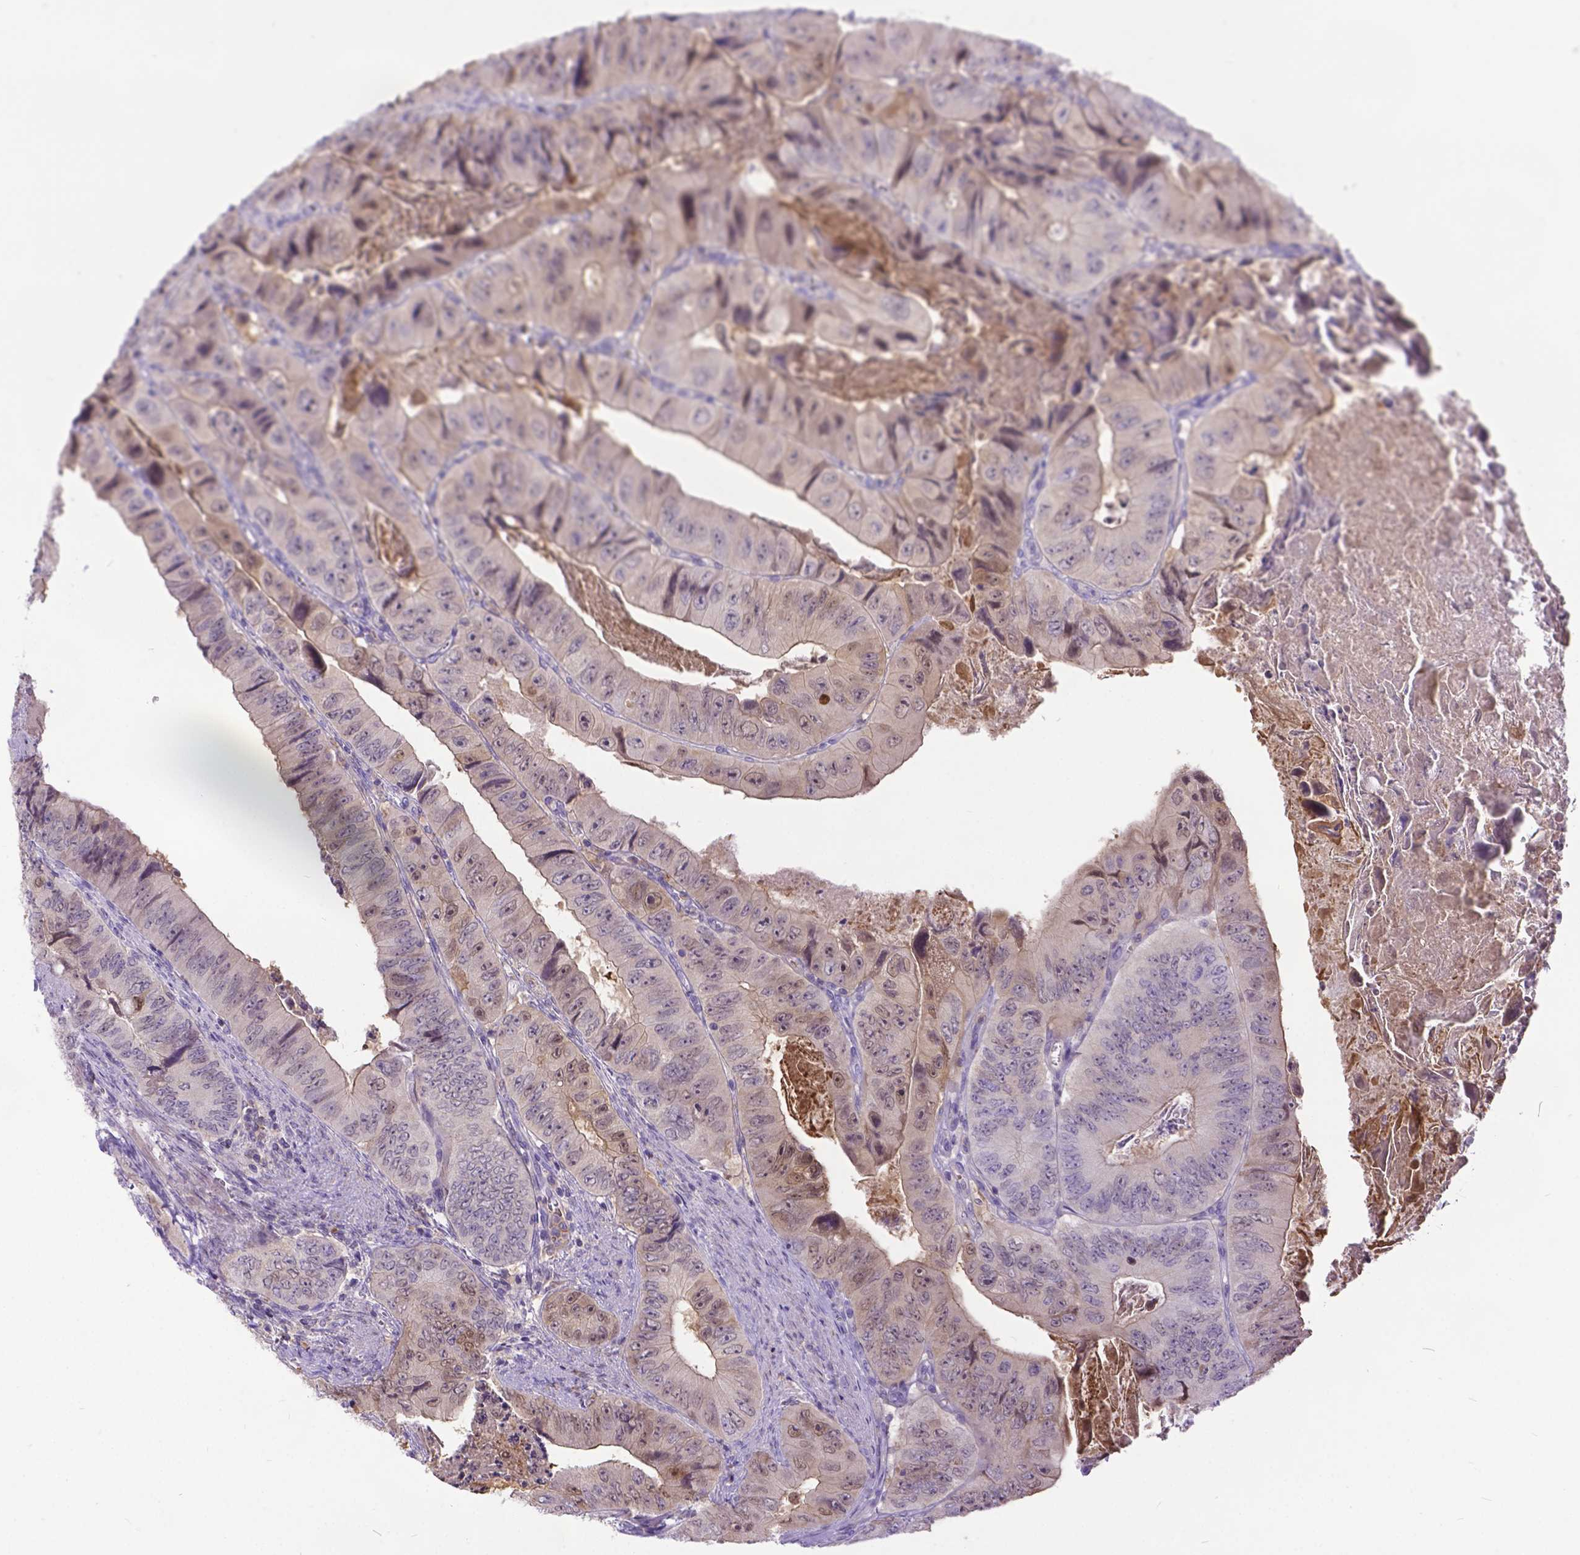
{"staining": {"intensity": "weak", "quantity": "25%-75%", "location": "cytoplasmic/membranous,nuclear"}, "tissue": "colorectal cancer", "cell_type": "Tumor cells", "image_type": "cancer", "snomed": [{"axis": "morphology", "description": "Adenocarcinoma, NOS"}, {"axis": "topography", "description": "Colon"}], "caption": "Colorectal adenocarcinoma stained for a protein (brown) shows weak cytoplasmic/membranous and nuclear positive staining in approximately 25%-75% of tumor cells.", "gene": "TMEM169", "patient": {"sex": "female", "age": 84}}